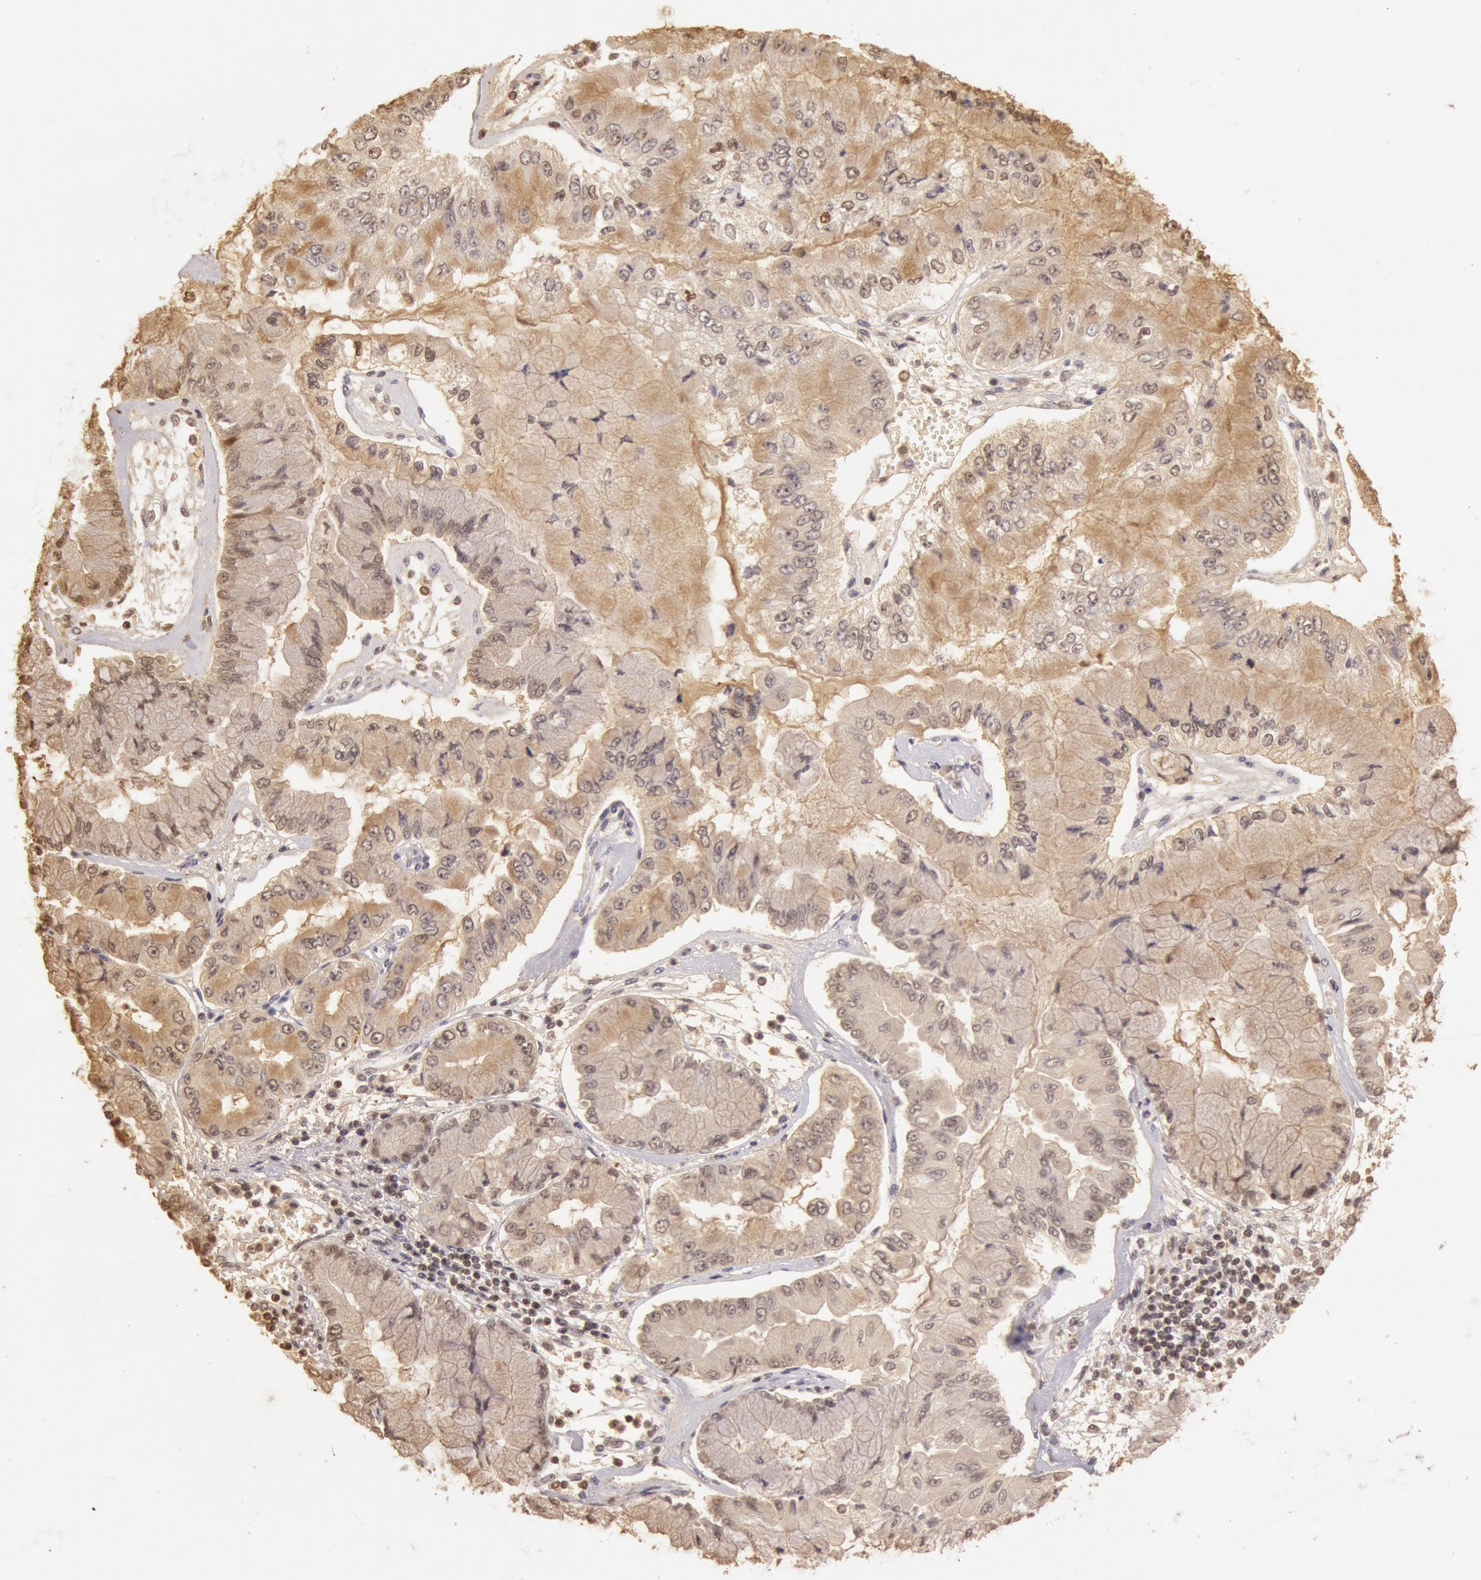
{"staining": {"intensity": "weak", "quantity": "25%-75%", "location": "cytoplasmic/membranous,nuclear"}, "tissue": "liver cancer", "cell_type": "Tumor cells", "image_type": "cancer", "snomed": [{"axis": "morphology", "description": "Cholangiocarcinoma"}, {"axis": "topography", "description": "Liver"}], "caption": "A histopathology image of human liver cholangiocarcinoma stained for a protein reveals weak cytoplasmic/membranous and nuclear brown staining in tumor cells.", "gene": "SOD1", "patient": {"sex": "female", "age": 79}}